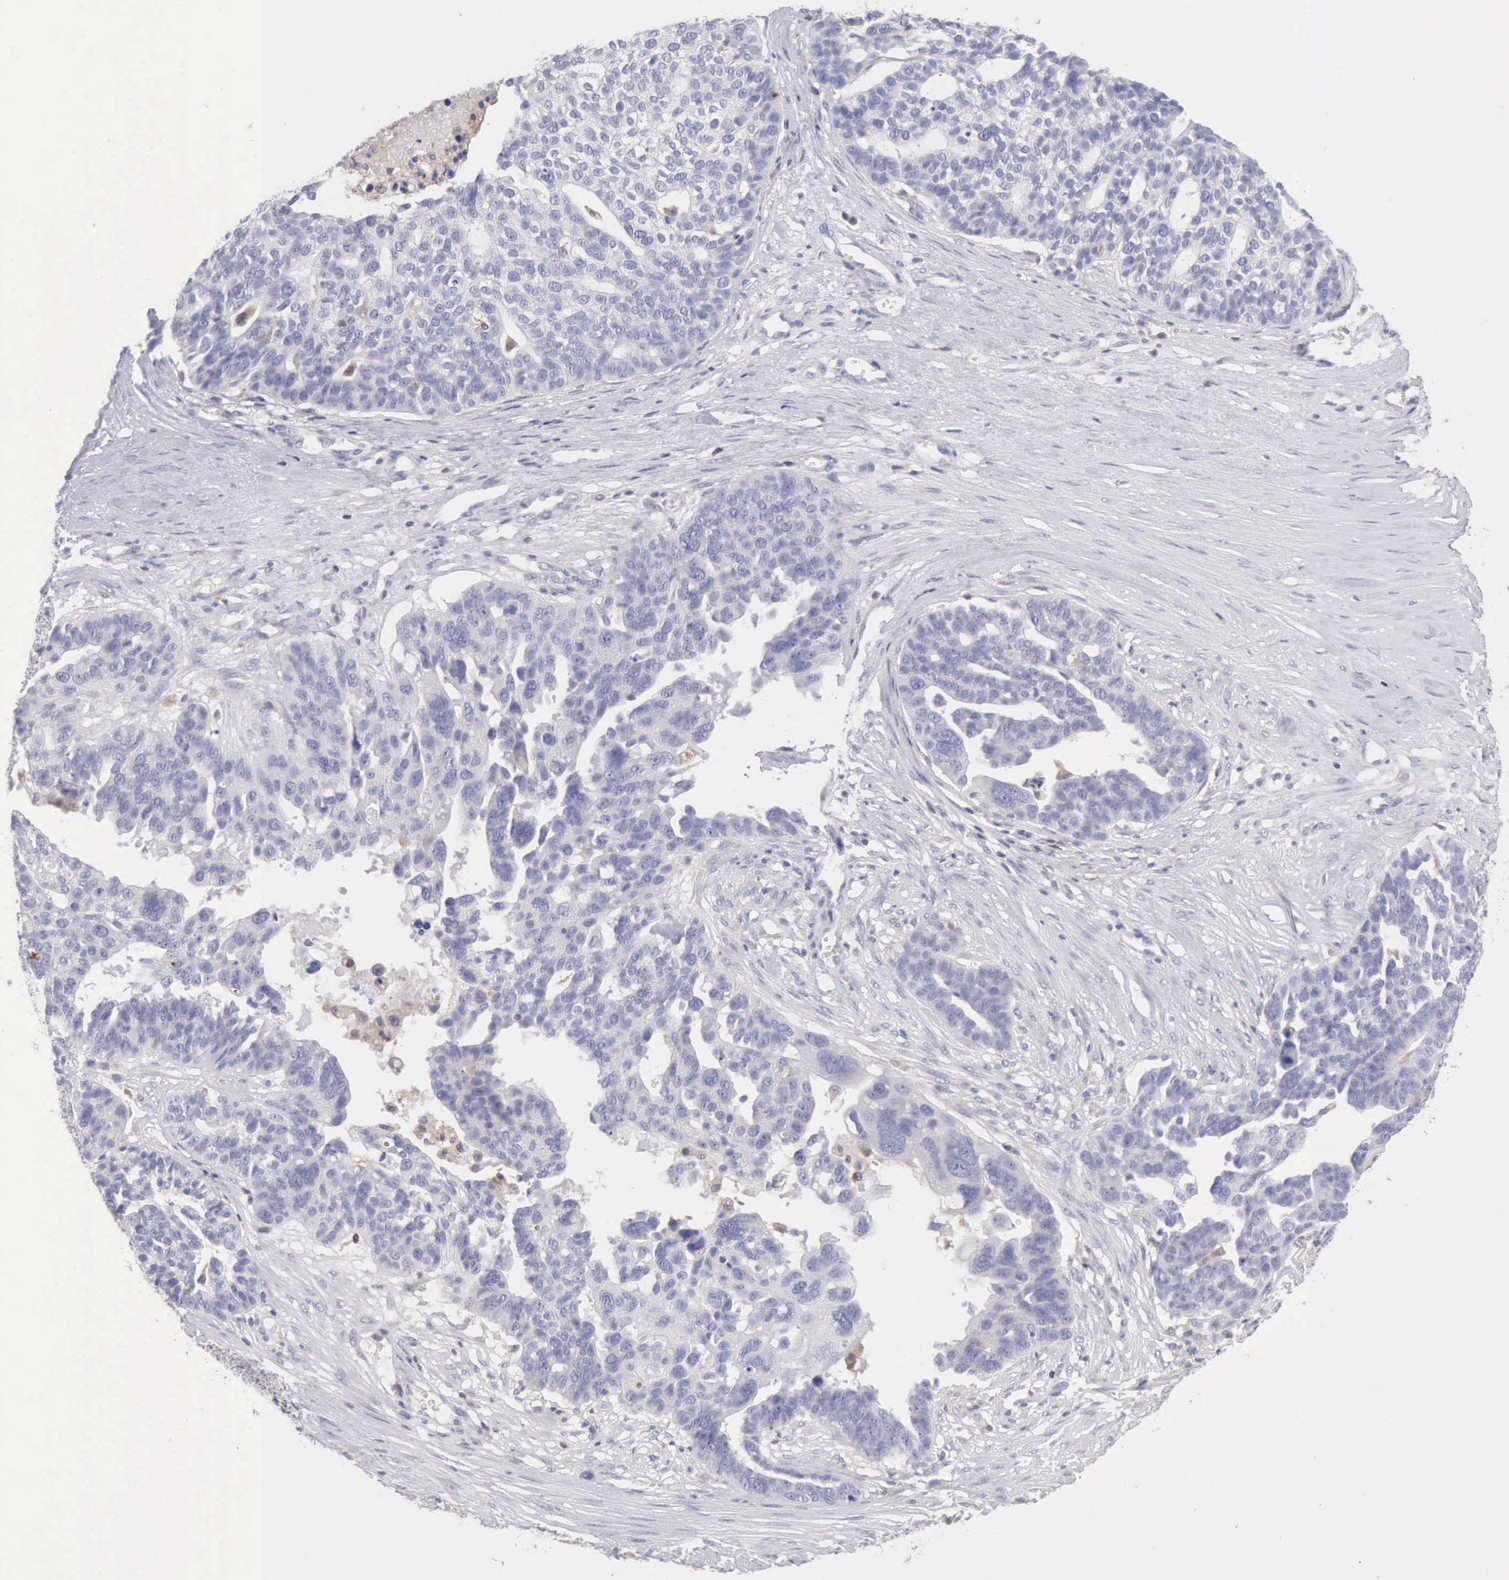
{"staining": {"intensity": "negative", "quantity": "none", "location": "none"}, "tissue": "ovarian cancer", "cell_type": "Tumor cells", "image_type": "cancer", "snomed": [{"axis": "morphology", "description": "Cystadenocarcinoma, serous, NOS"}, {"axis": "topography", "description": "Ovary"}], "caption": "DAB immunohistochemical staining of human ovarian serous cystadenocarcinoma demonstrates no significant positivity in tumor cells. (Stains: DAB immunohistochemistry with hematoxylin counter stain, Microscopy: brightfield microscopy at high magnification).", "gene": "SASH3", "patient": {"sex": "female", "age": 59}}